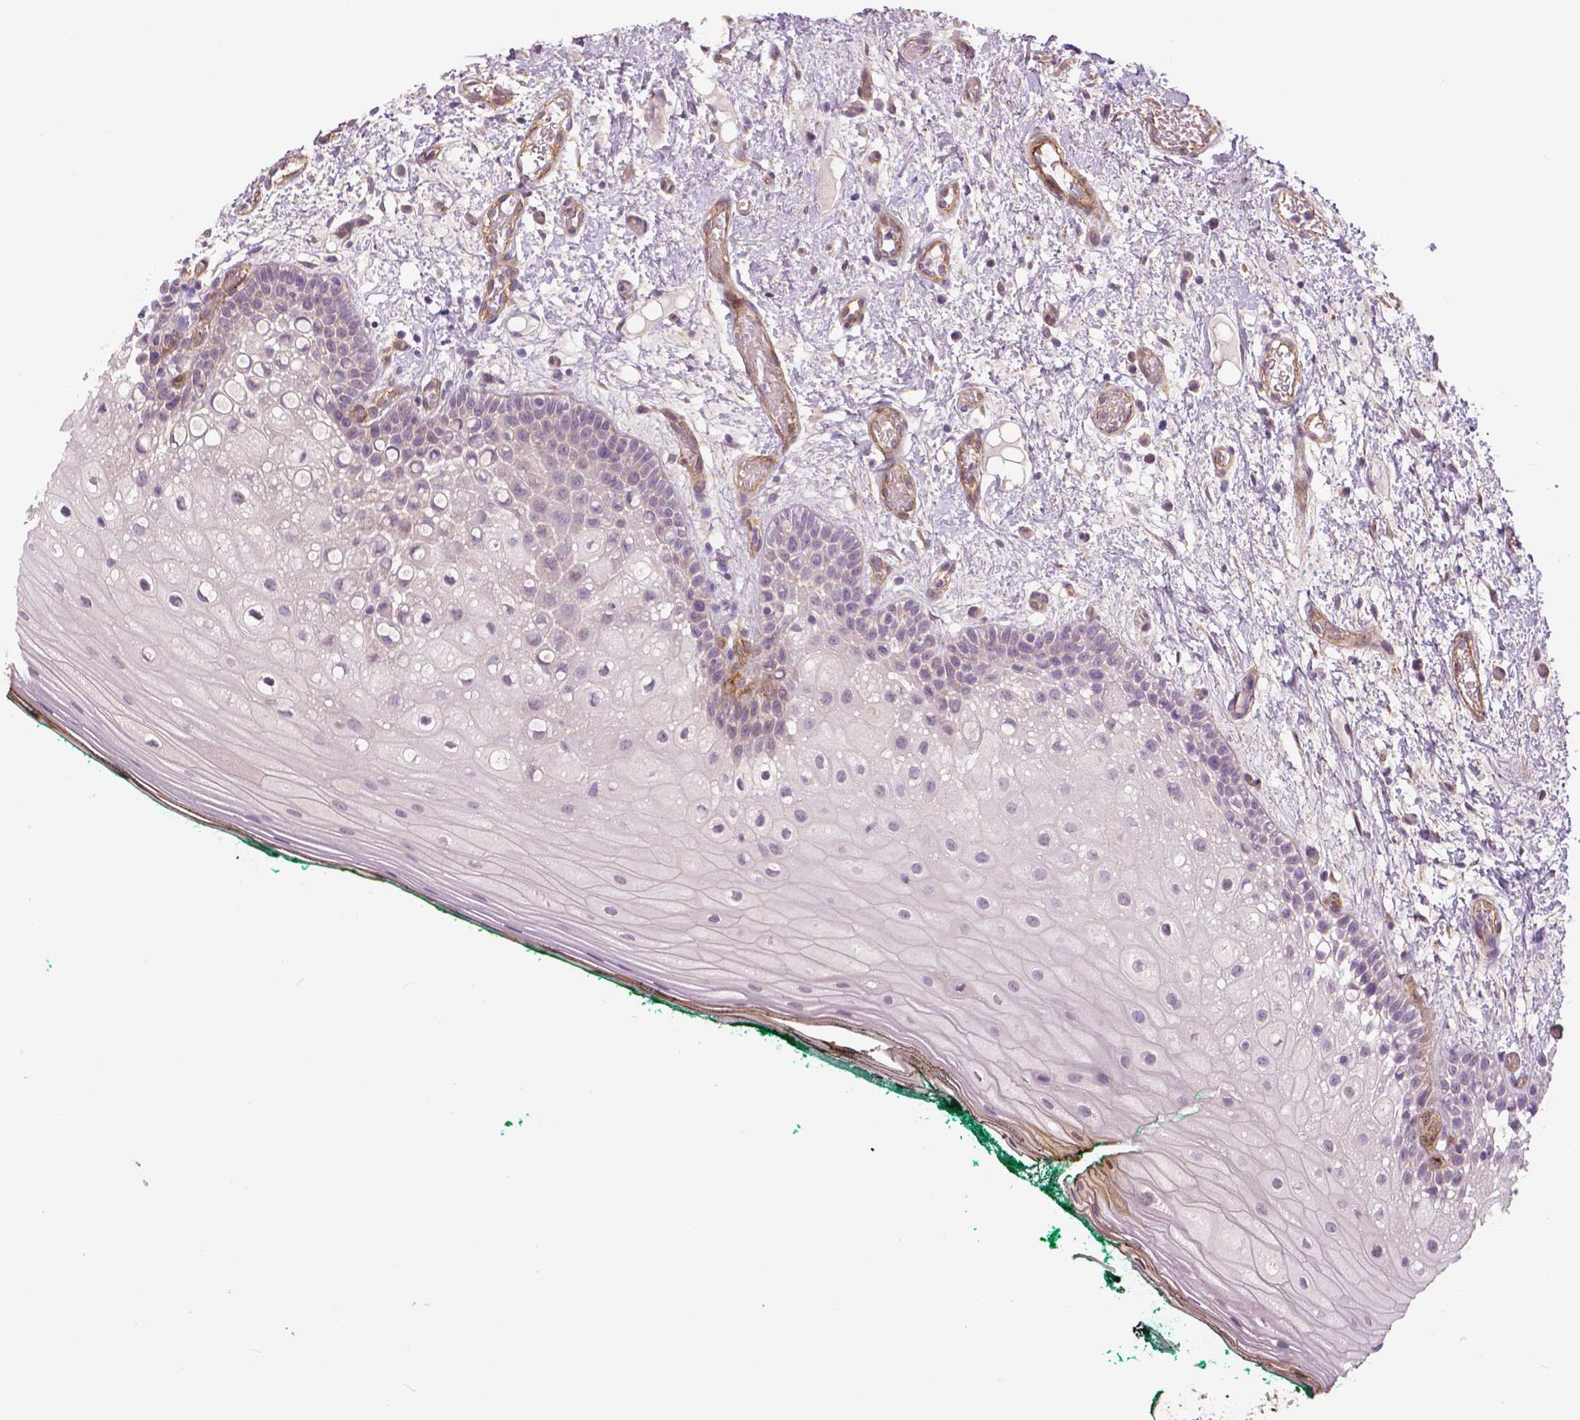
{"staining": {"intensity": "negative", "quantity": "none", "location": "none"}, "tissue": "oral mucosa", "cell_type": "Squamous epithelial cells", "image_type": "normal", "snomed": [{"axis": "morphology", "description": "Normal tissue, NOS"}, {"axis": "topography", "description": "Oral tissue"}], "caption": "This micrograph is of unremarkable oral mucosa stained with IHC to label a protein in brown with the nuclei are counter-stained blue. There is no positivity in squamous epithelial cells.", "gene": "FLT1", "patient": {"sex": "female", "age": 83}}